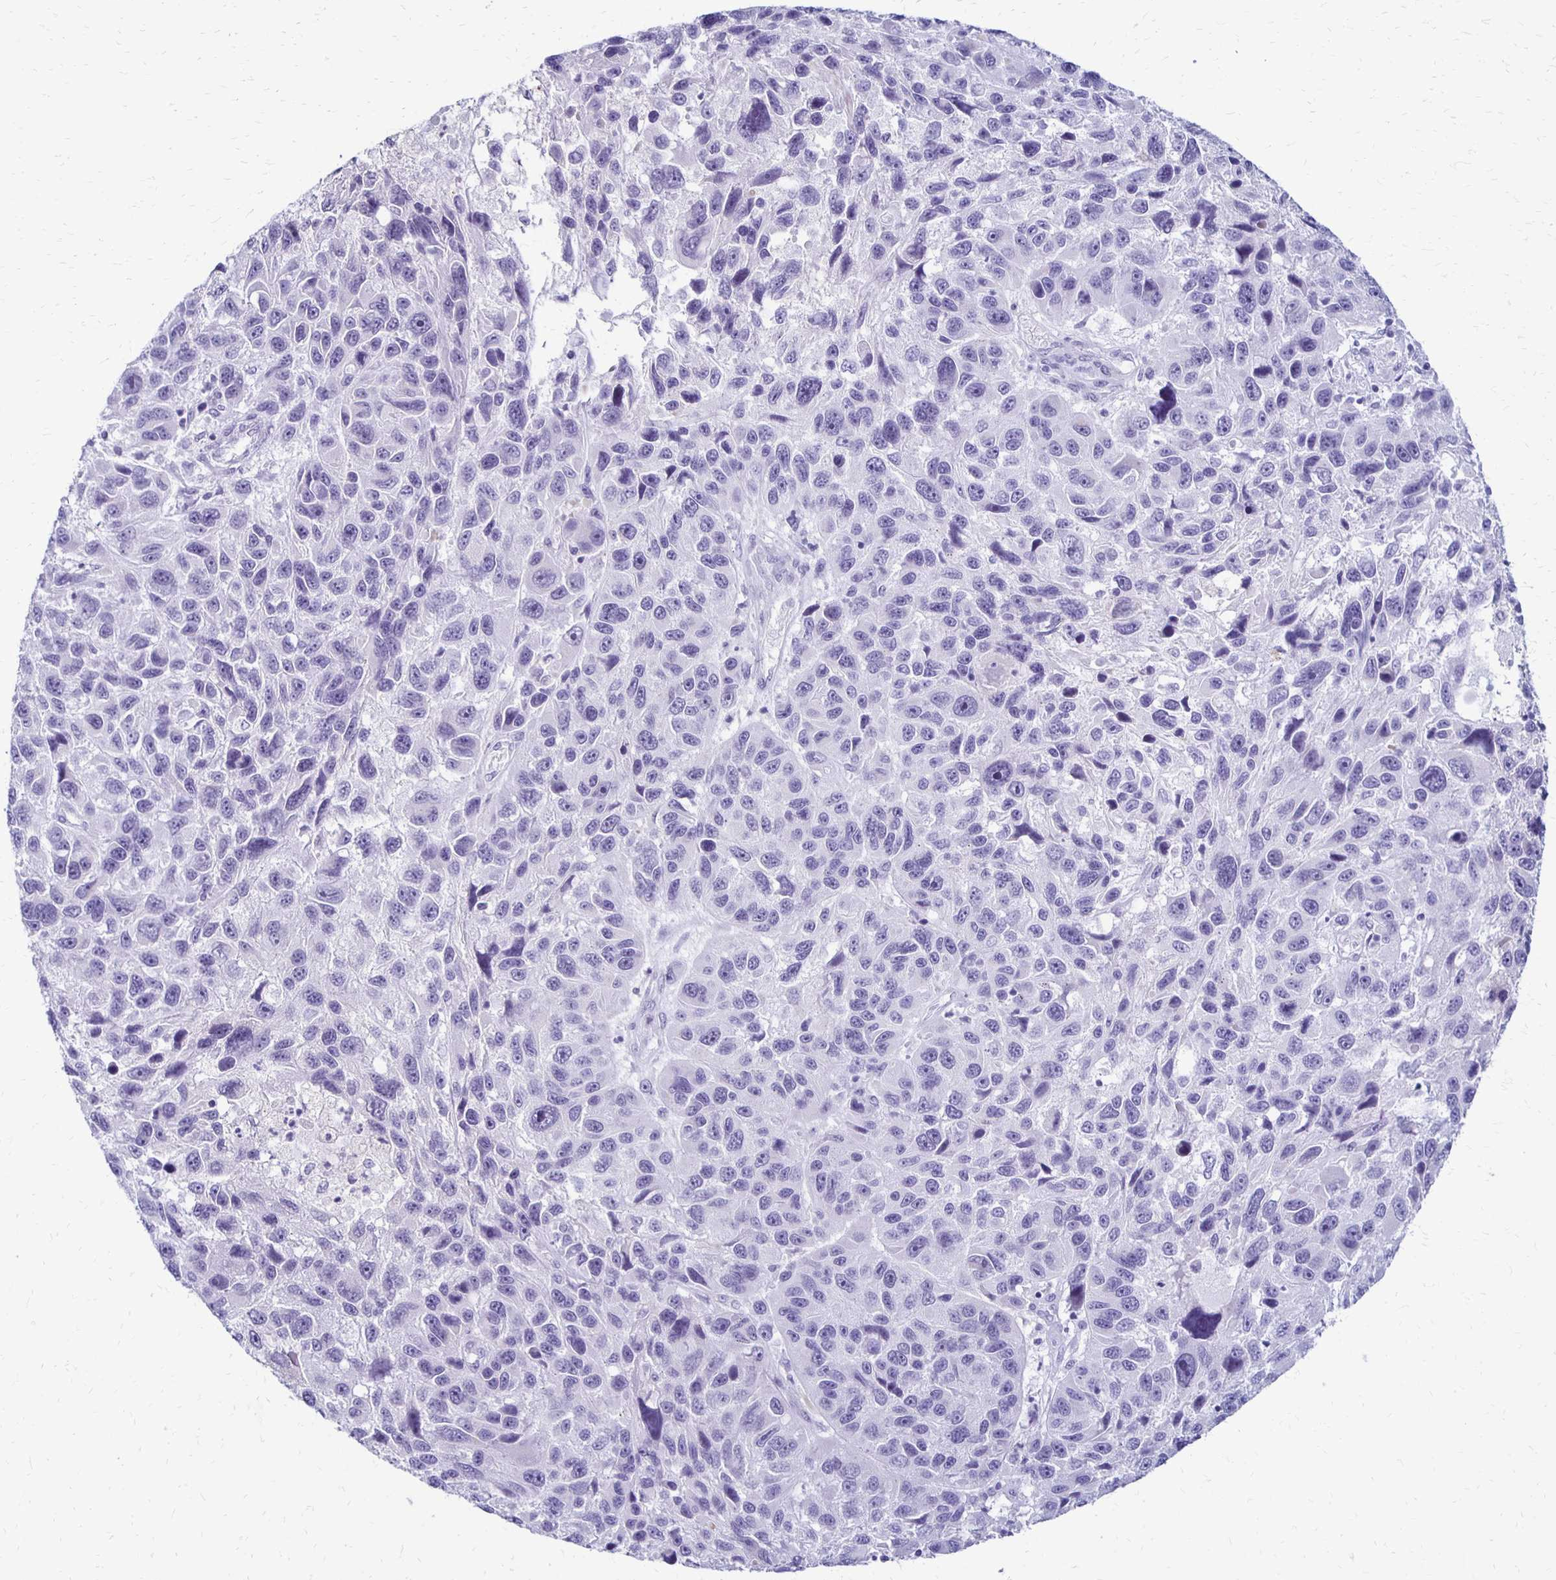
{"staining": {"intensity": "negative", "quantity": "none", "location": "none"}, "tissue": "melanoma", "cell_type": "Tumor cells", "image_type": "cancer", "snomed": [{"axis": "morphology", "description": "Malignant melanoma, NOS"}, {"axis": "topography", "description": "Skin"}], "caption": "Tumor cells show no significant protein staining in melanoma. (DAB (3,3'-diaminobenzidine) immunohistochemistry (IHC) with hematoxylin counter stain).", "gene": "RYR1", "patient": {"sex": "male", "age": 53}}